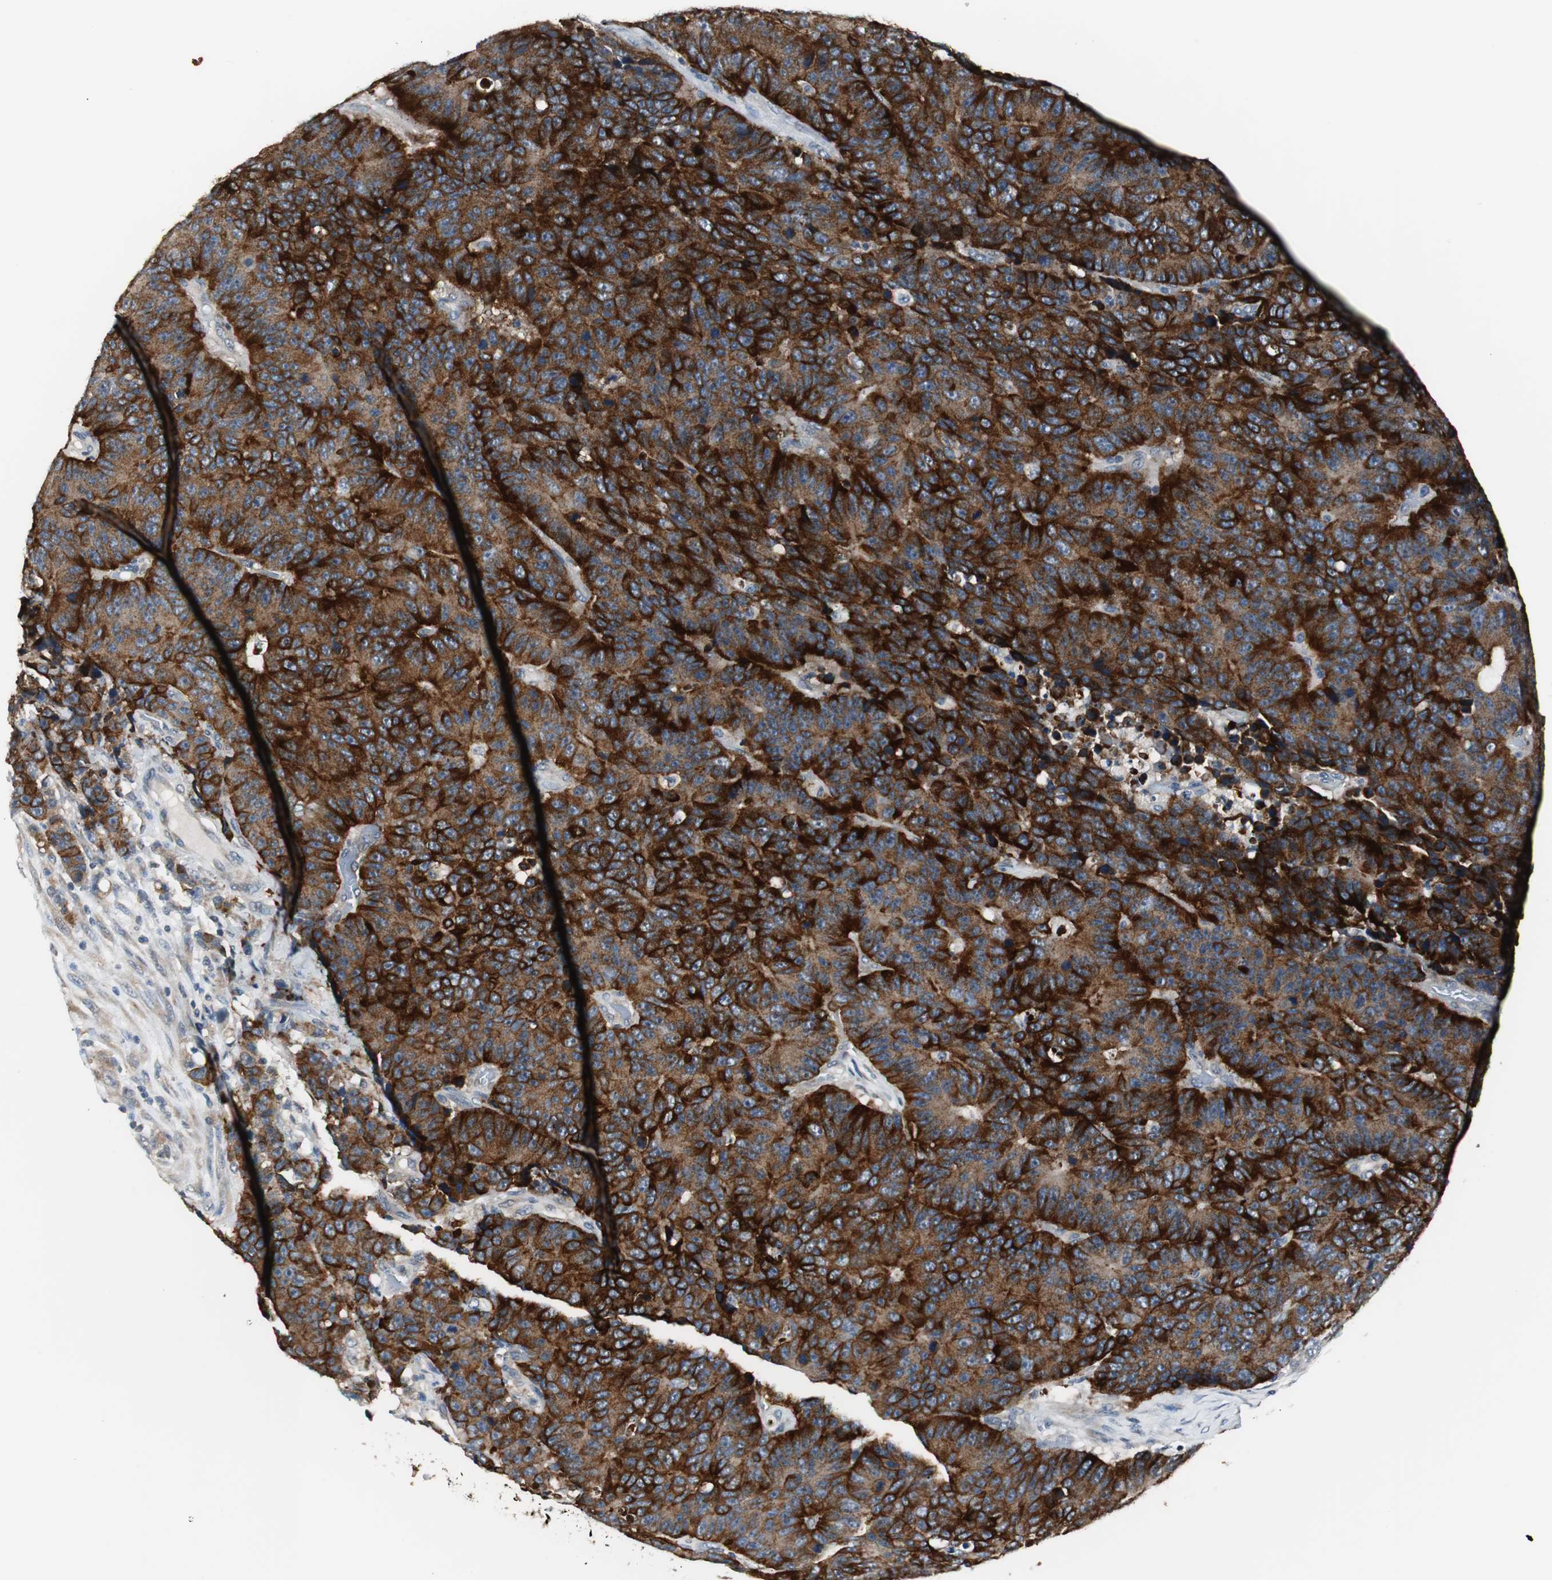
{"staining": {"intensity": "strong", "quantity": ">75%", "location": "cytoplasmic/membranous"}, "tissue": "colorectal cancer", "cell_type": "Tumor cells", "image_type": "cancer", "snomed": [{"axis": "morphology", "description": "Adenocarcinoma, NOS"}, {"axis": "topography", "description": "Colon"}], "caption": "Immunohistochemical staining of colorectal adenocarcinoma demonstrates high levels of strong cytoplasmic/membranous positivity in approximately >75% of tumor cells. (Stains: DAB in brown, nuclei in blue, Microscopy: brightfield microscopy at high magnification).", "gene": "PTPRN2", "patient": {"sex": "female", "age": 86}}